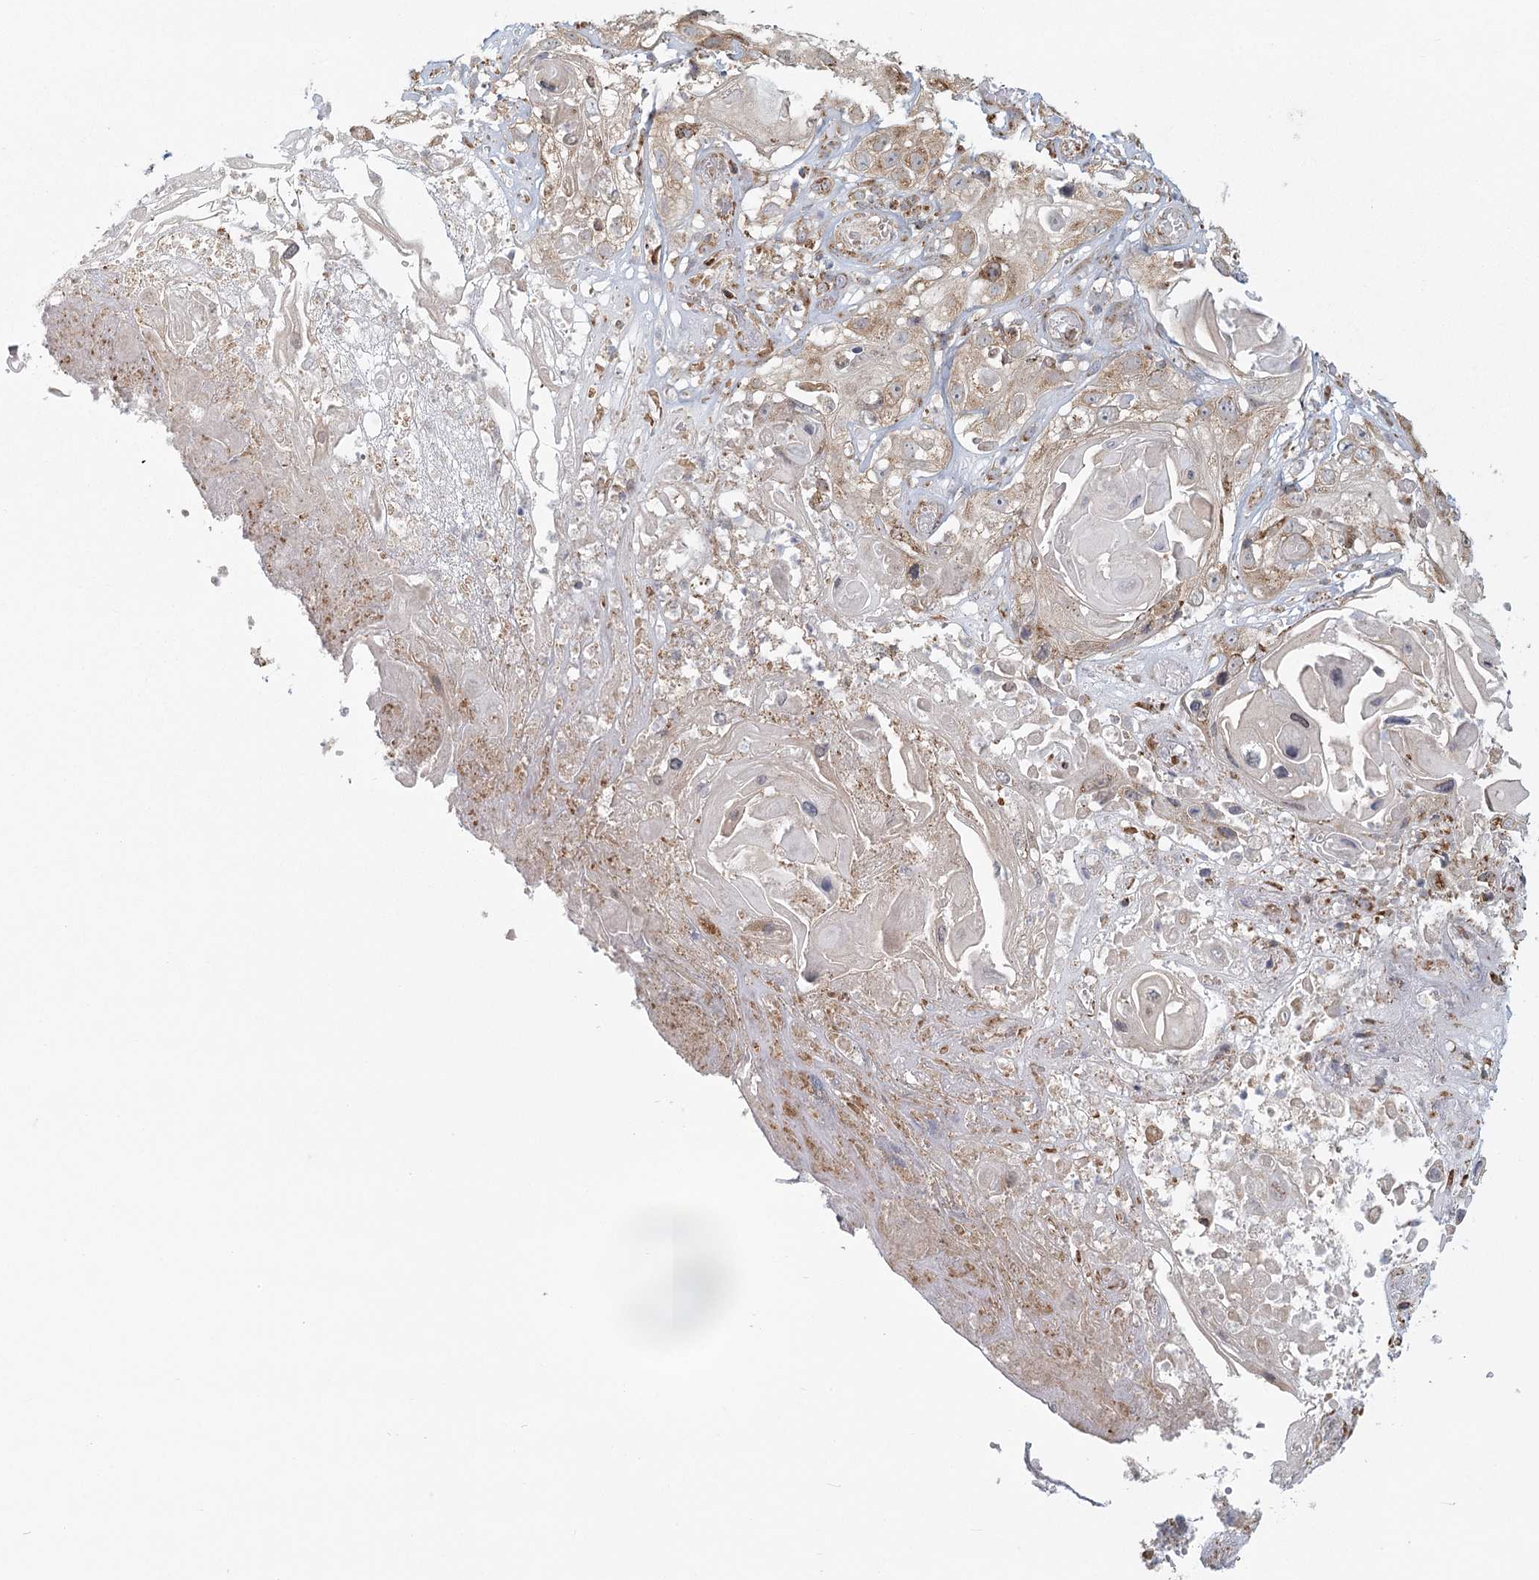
{"staining": {"intensity": "weak", "quantity": "25%-75%", "location": "cytoplasmic/membranous"}, "tissue": "skin cancer", "cell_type": "Tumor cells", "image_type": "cancer", "snomed": [{"axis": "morphology", "description": "Squamous cell carcinoma, NOS"}, {"axis": "topography", "description": "Skin"}], "caption": "Skin cancer (squamous cell carcinoma) tissue exhibits weak cytoplasmic/membranous positivity in approximately 25%-75% of tumor cells, visualized by immunohistochemistry.", "gene": "LACTB", "patient": {"sex": "male", "age": 55}}